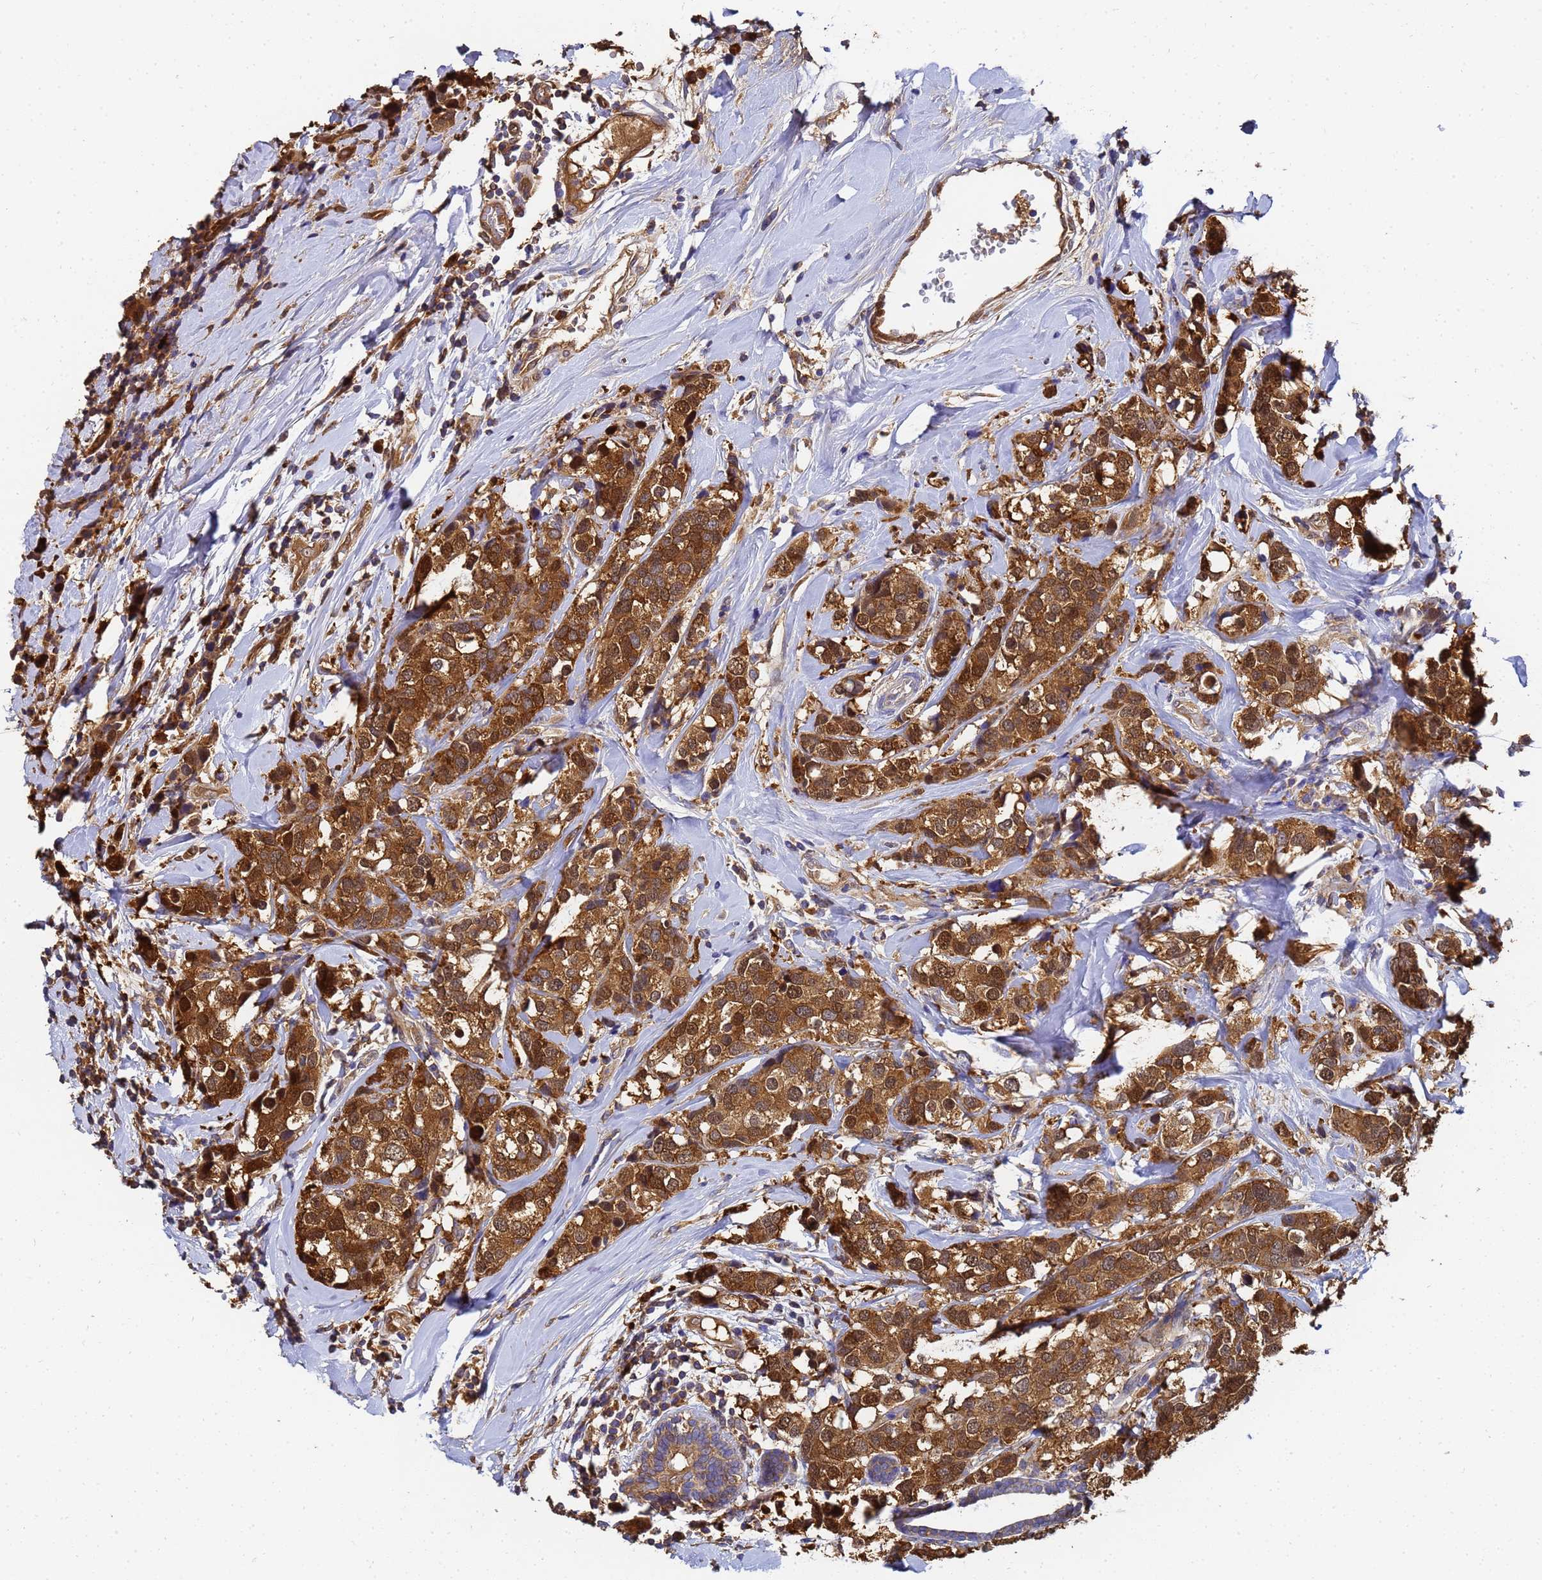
{"staining": {"intensity": "moderate", "quantity": ">75%", "location": "cytoplasmic/membranous,nuclear"}, "tissue": "breast cancer", "cell_type": "Tumor cells", "image_type": "cancer", "snomed": [{"axis": "morphology", "description": "Lobular carcinoma"}, {"axis": "topography", "description": "Breast"}], "caption": "Moderate cytoplasmic/membranous and nuclear positivity for a protein is present in about >75% of tumor cells of breast cancer using immunohistochemistry.", "gene": "NME1-NME2", "patient": {"sex": "female", "age": 59}}